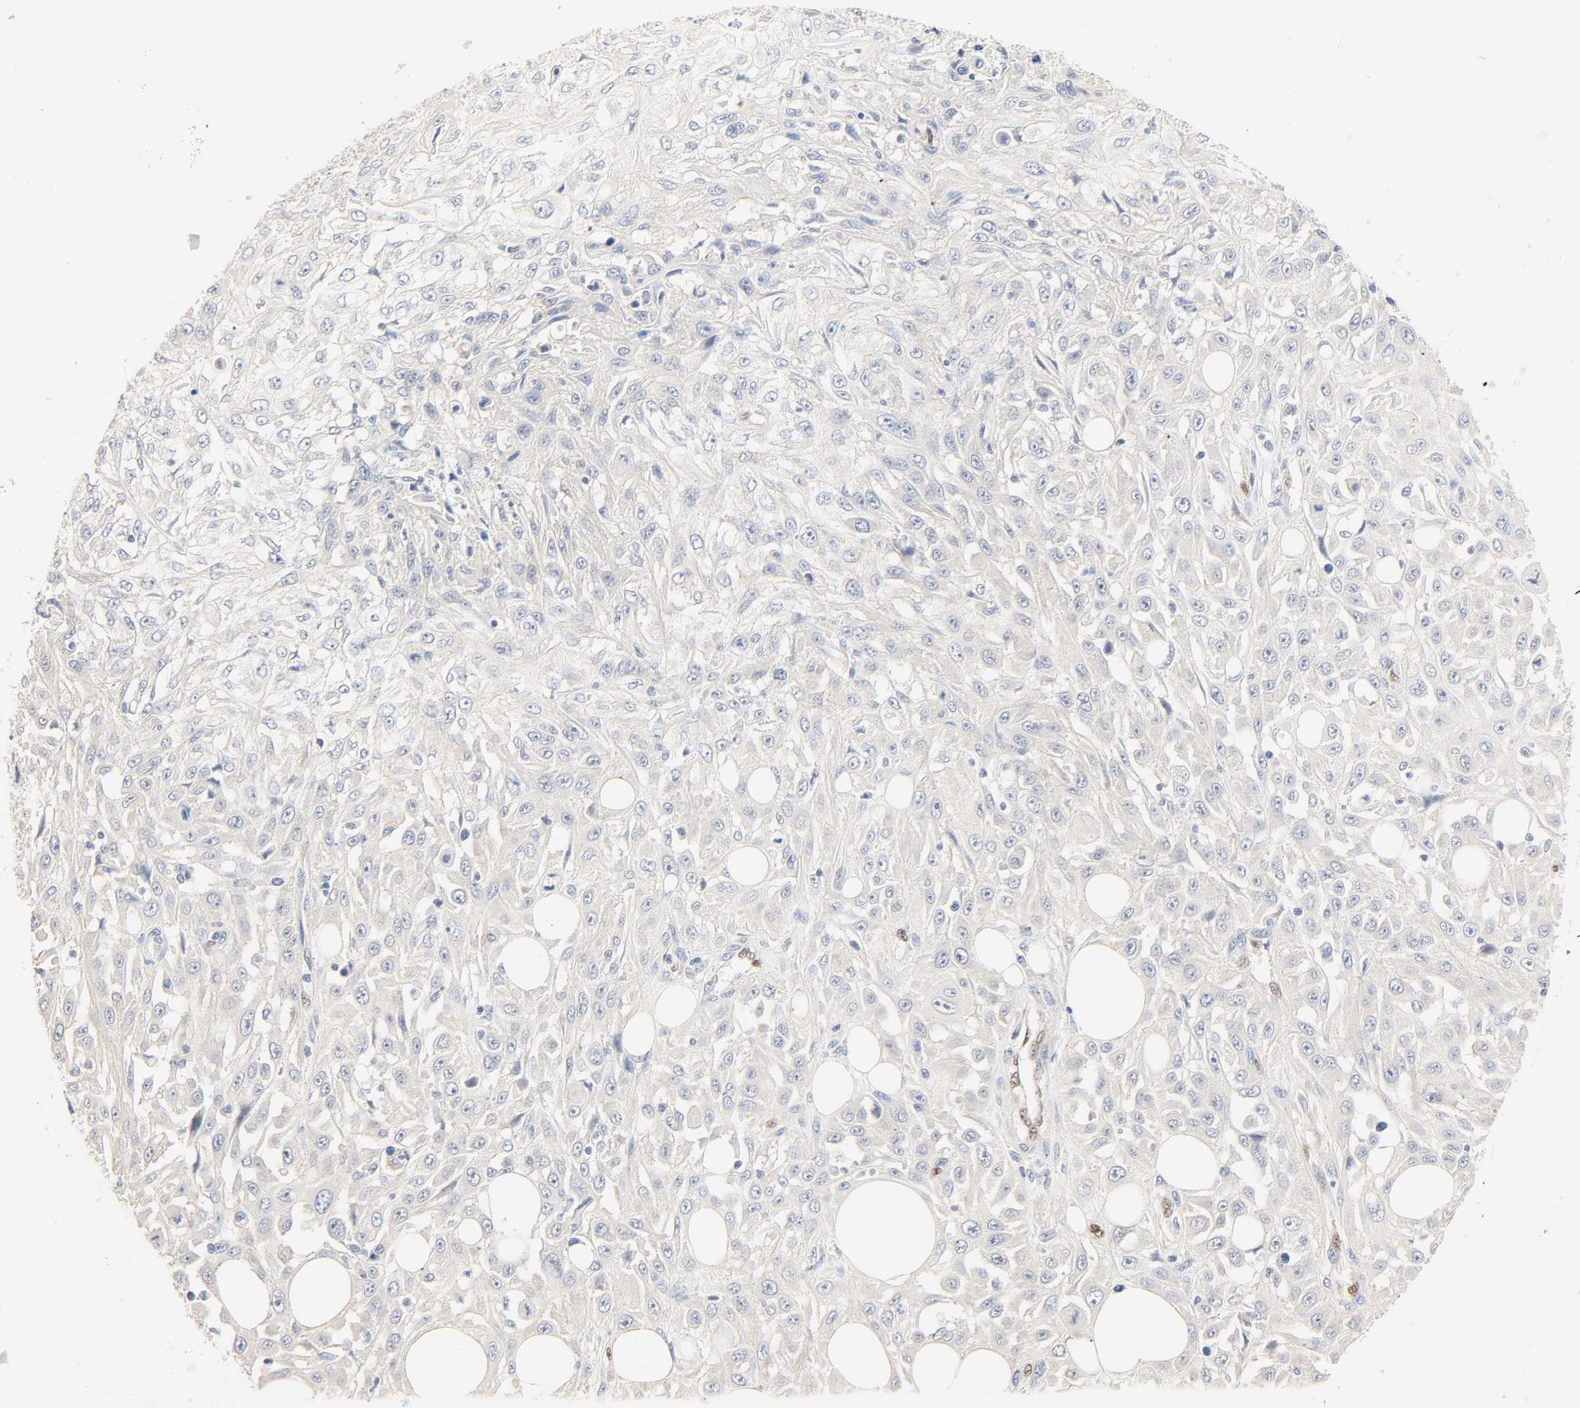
{"staining": {"intensity": "negative", "quantity": "none", "location": "none"}, "tissue": "skin cancer", "cell_type": "Tumor cells", "image_type": "cancer", "snomed": [{"axis": "morphology", "description": "Squamous cell carcinoma, NOS"}, {"axis": "topography", "description": "Skin"}], "caption": "DAB immunohistochemical staining of squamous cell carcinoma (skin) reveals no significant staining in tumor cells. (DAB IHC, high magnification).", "gene": "BORCS8-MEF2B", "patient": {"sex": "male", "age": 75}}